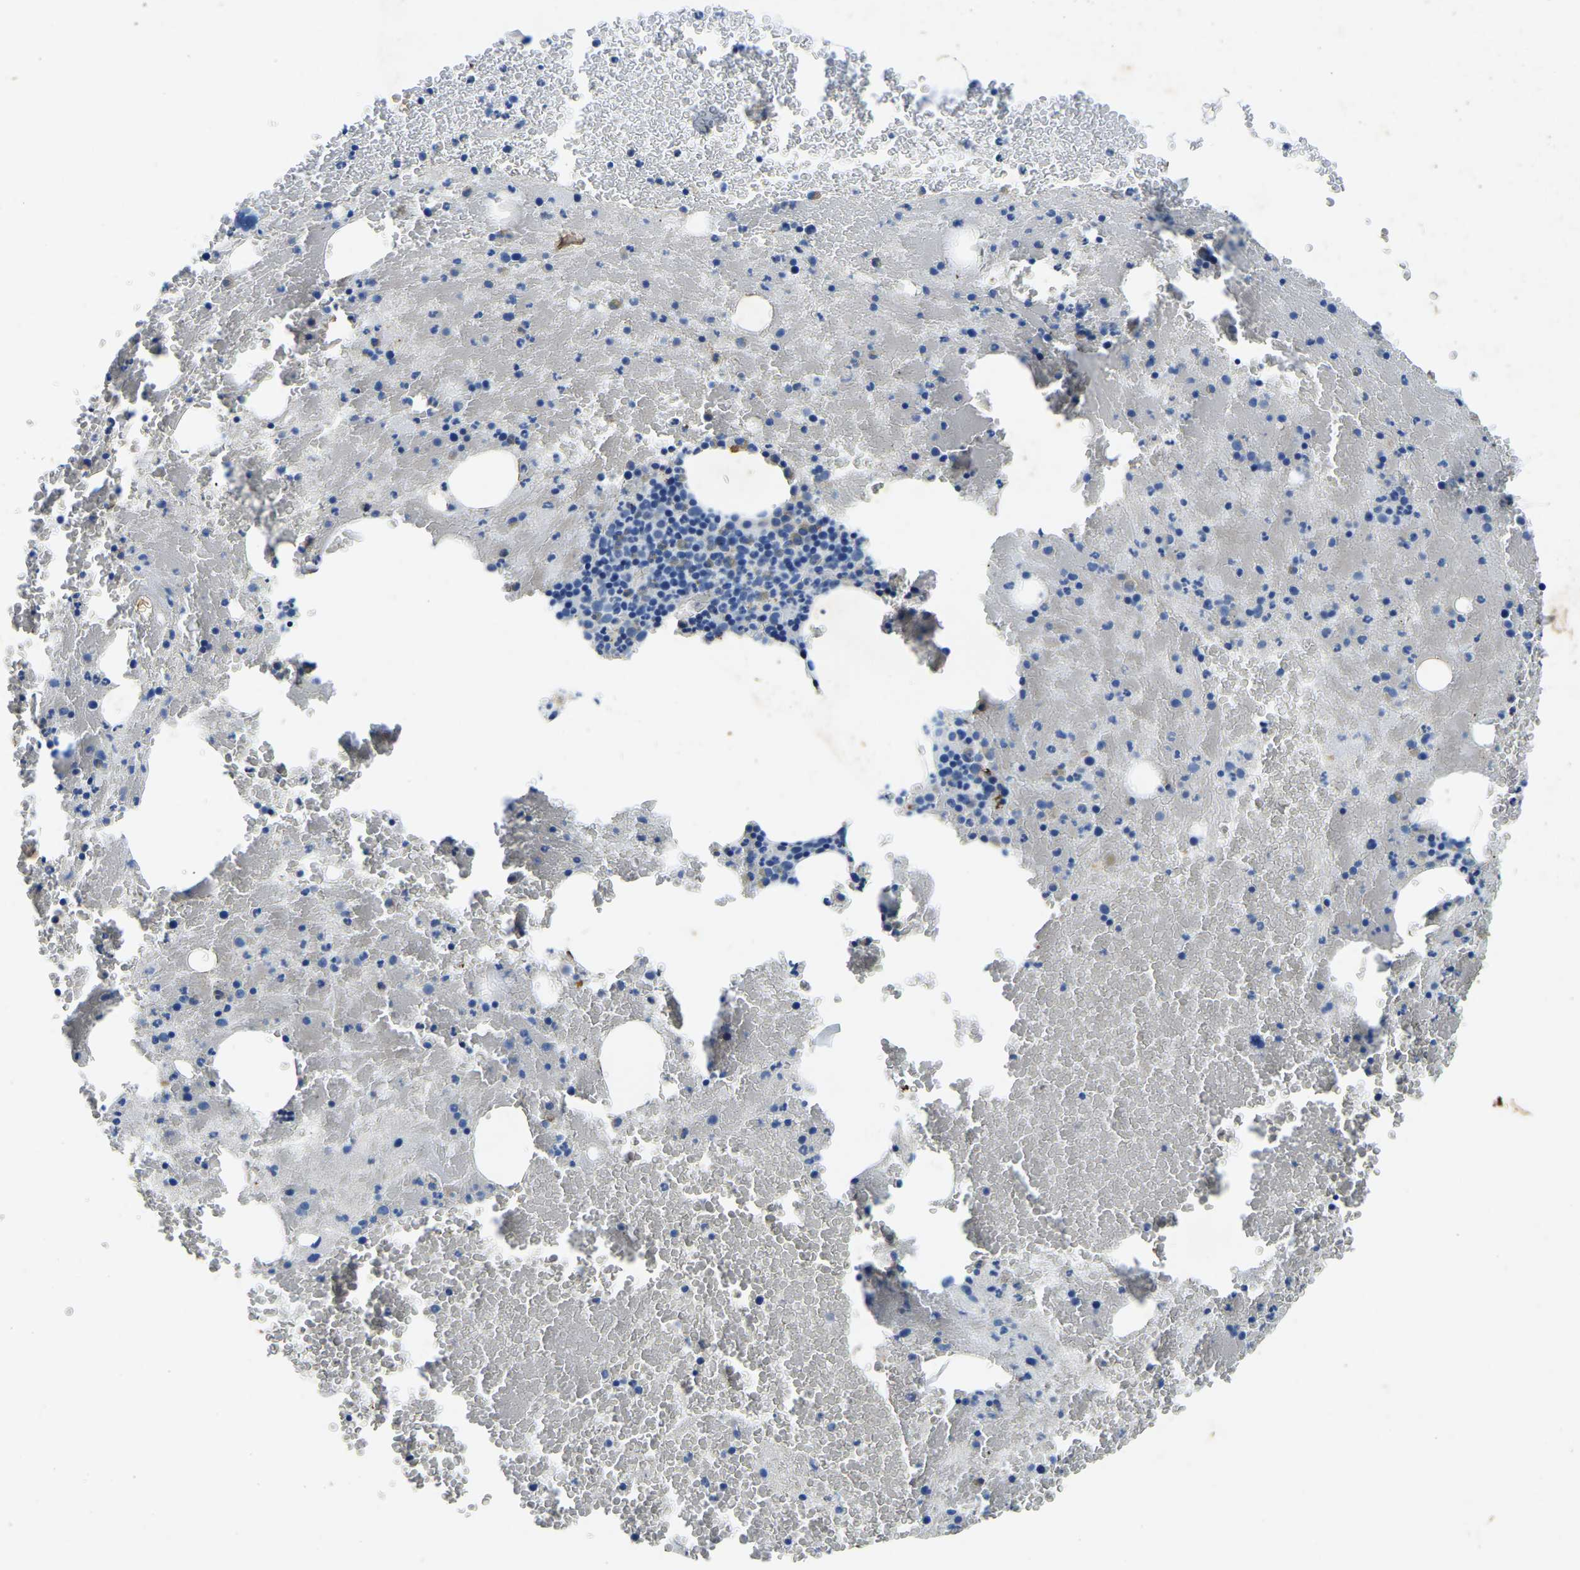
{"staining": {"intensity": "negative", "quantity": "none", "location": "none"}, "tissue": "bone marrow", "cell_type": "Hematopoietic cells", "image_type": "normal", "snomed": [{"axis": "morphology", "description": "Normal tissue, NOS"}, {"axis": "morphology", "description": "Inflammation, NOS"}, {"axis": "topography", "description": "Bone marrow"}], "caption": "Hematopoietic cells are negative for protein expression in unremarkable human bone marrow. (DAB immunohistochemistry visualized using brightfield microscopy, high magnification).", "gene": "UBN2", "patient": {"sex": "male", "age": 47}}